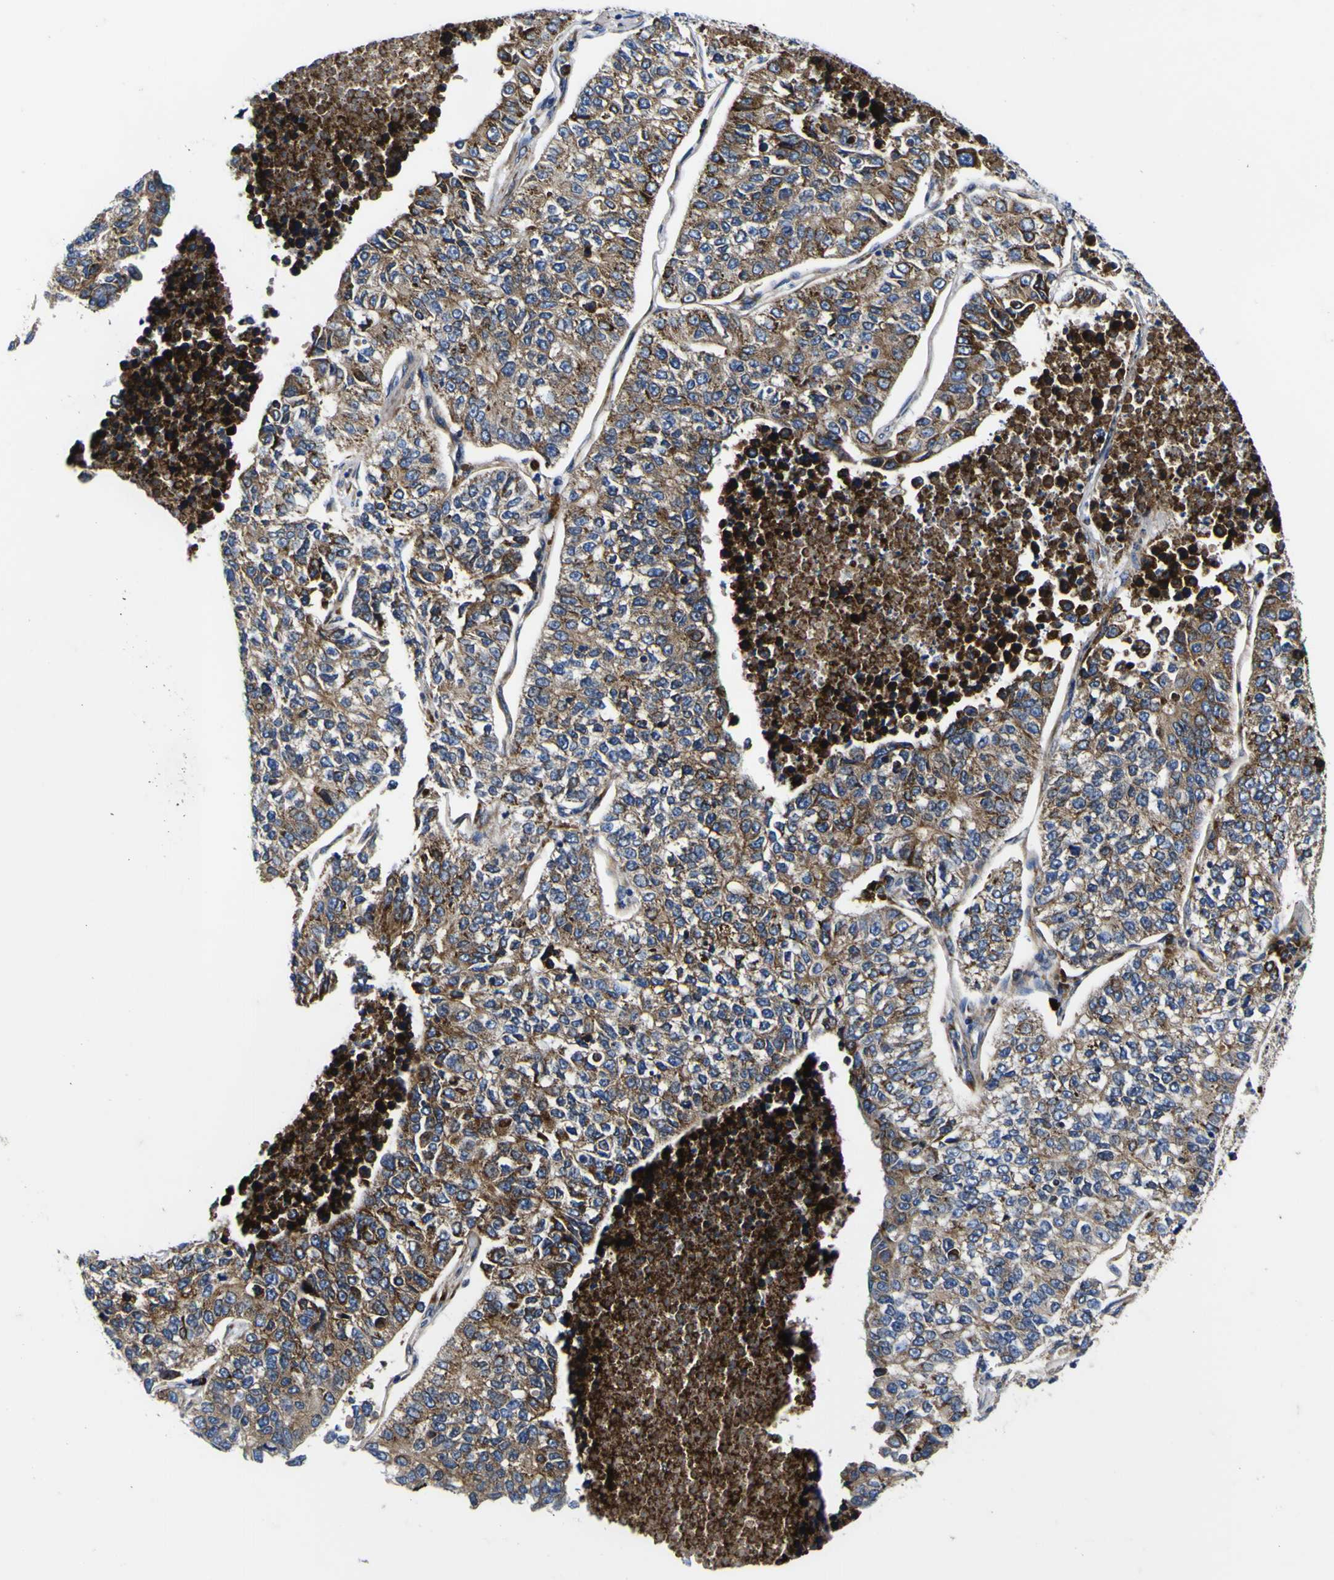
{"staining": {"intensity": "moderate", "quantity": ">75%", "location": "cytoplasmic/membranous"}, "tissue": "lung cancer", "cell_type": "Tumor cells", "image_type": "cancer", "snomed": [{"axis": "morphology", "description": "Adenocarcinoma, NOS"}, {"axis": "topography", "description": "Lung"}], "caption": "This photomicrograph shows immunohistochemistry staining of human adenocarcinoma (lung), with medium moderate cytoplasmic/membranous positivity in approximately >75% of tumor cells.", "gene": "SCD", "patient": {"sex": "male", "age": 49}}